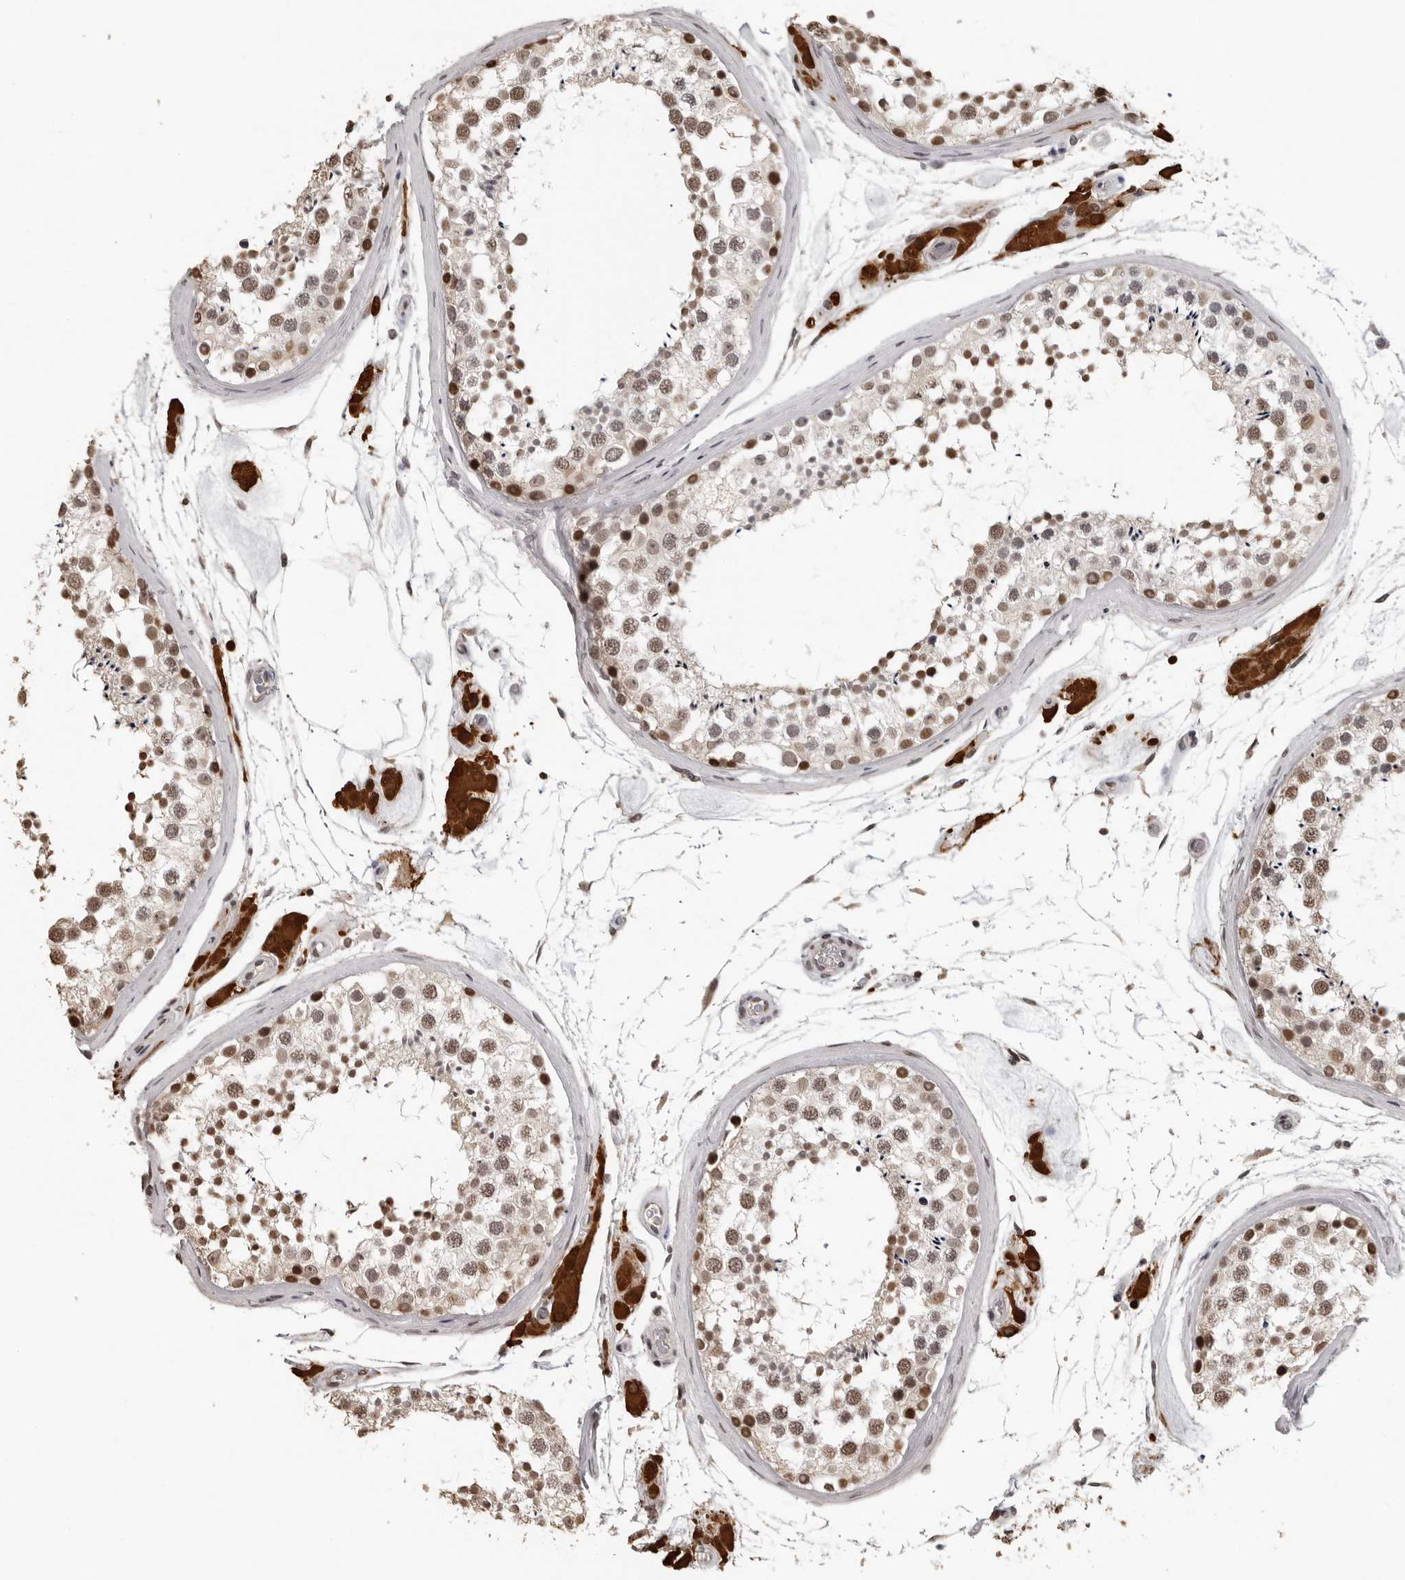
{"staining": {"intensity": "moderate", "quantity": ">75%", "location": "nuclear"}, "tissue": "testis", "cell_type": "Cells in seminiferous ducts", "image_type": "normal", "snomed": [{"axis": "morphology", "description": "Normal tissue, NOS"}, {"axis": "topography", "description": "Testis"}], "caption": "High-magnification brightfield microscopy of benign testis stained with DAB (3,3'-diaminobenzidine) (brown) and counterstained with hematoxylin (blue). cells in seminiferous ducts exhibit moderate nuclear expression is identified in approximately>75% of cells. The staining is performed using DAB brown chromogen to label protein expression. The nuclei are counter-stained blue using hematoxylin.", "gene": "ORC1", "patient": {"sex": "male", "age": 46}}